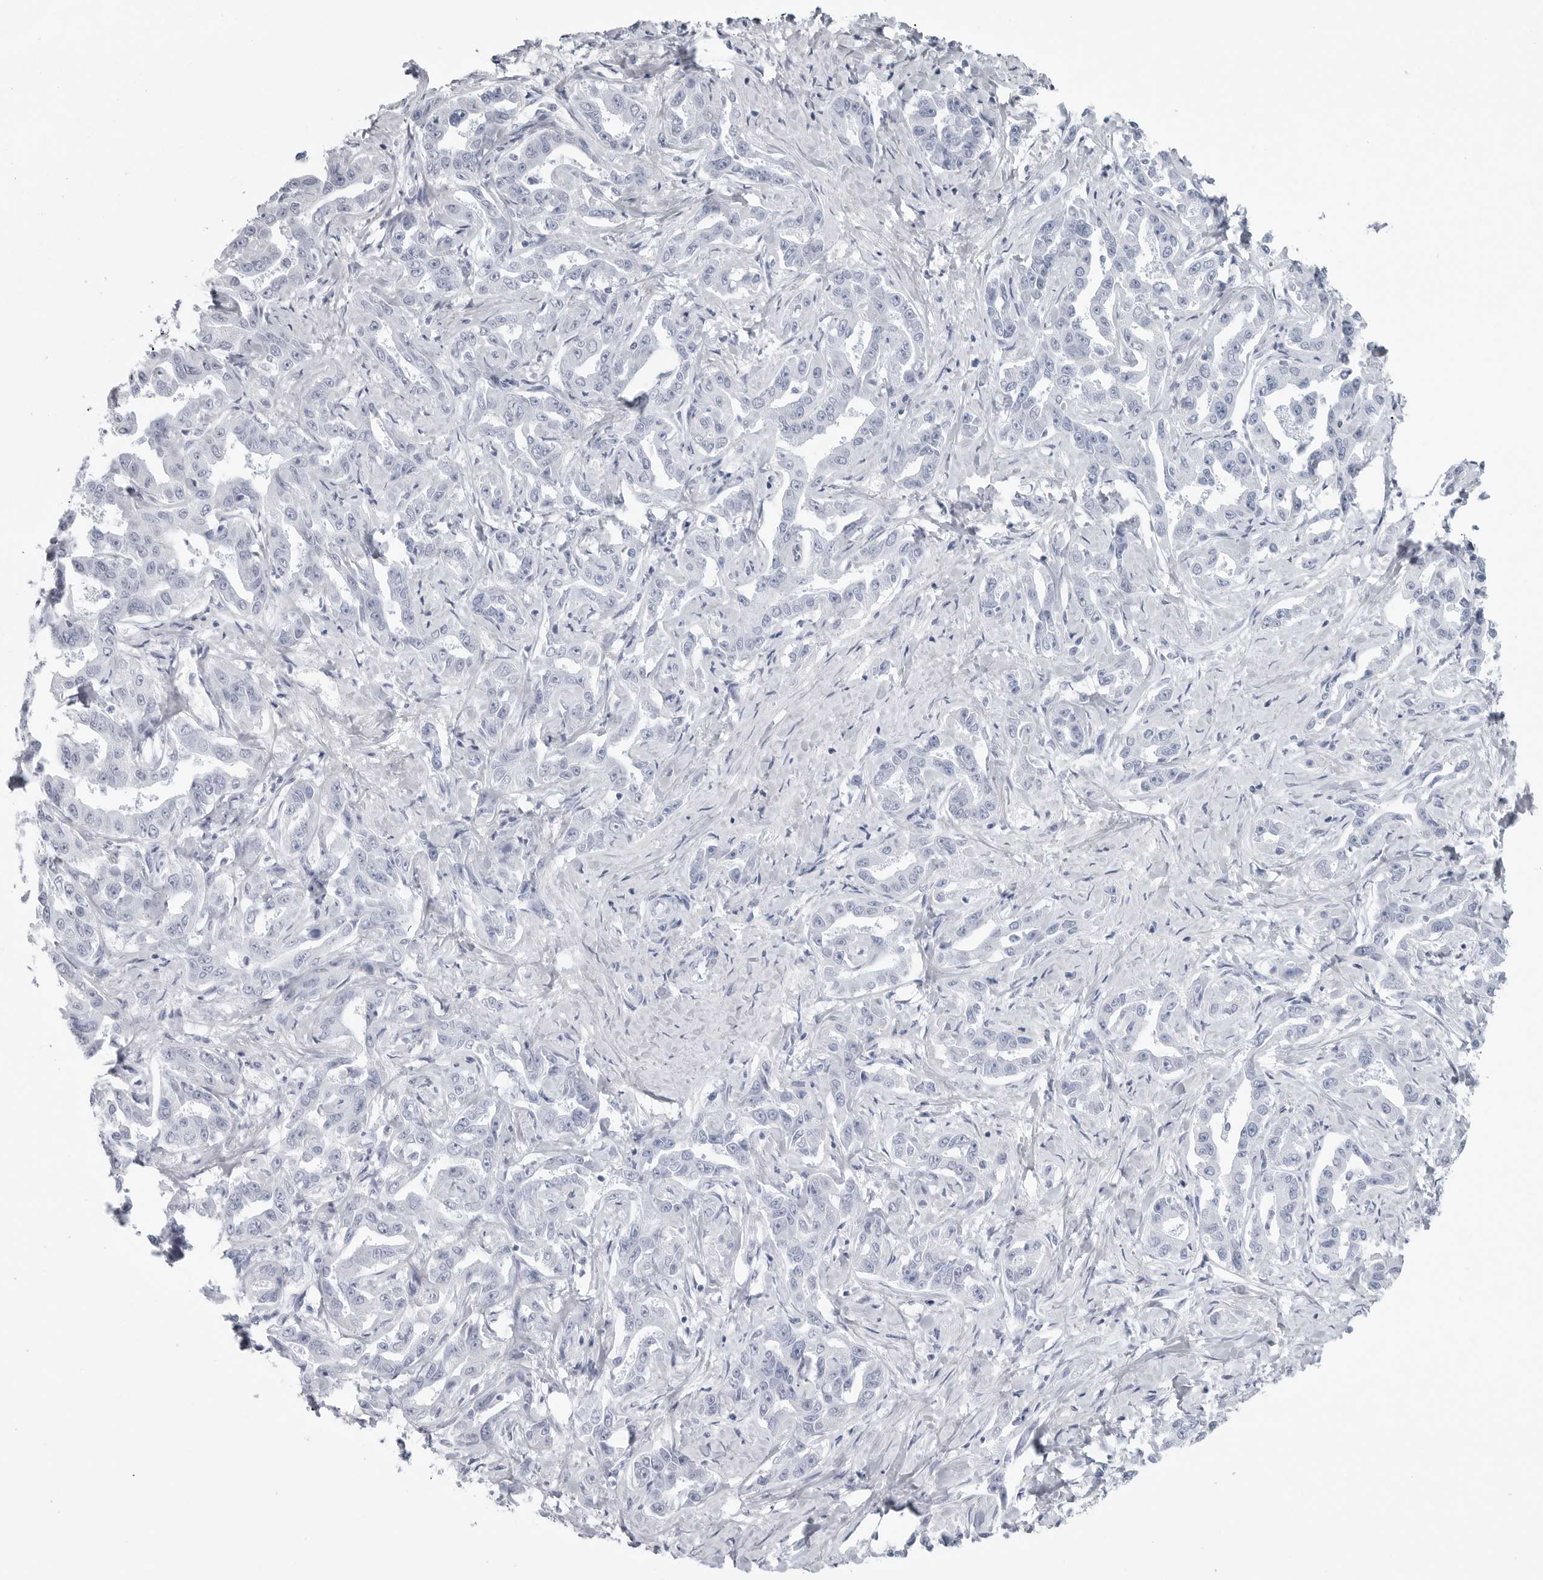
{"staining": {"intensity": "negative", "quantity": "none", "location": "none"}, "tissue": "liver cancer", "cell_type": "Tumor cells", "image_type": "cancer", "snomed": [{"axis": "morphology", "description": "Cholangiocarcinoma"}, {"axis": "topography", "description": "Liver"}], "caption": "Immunohistochemistry (IHC) histopathology image of liver cholangiocarcinoma stained for a protein (brown), which demonstrates no expression in tumor cells.", "gene": "CSH1", "patient": {"sex": "male", "age": 59}}